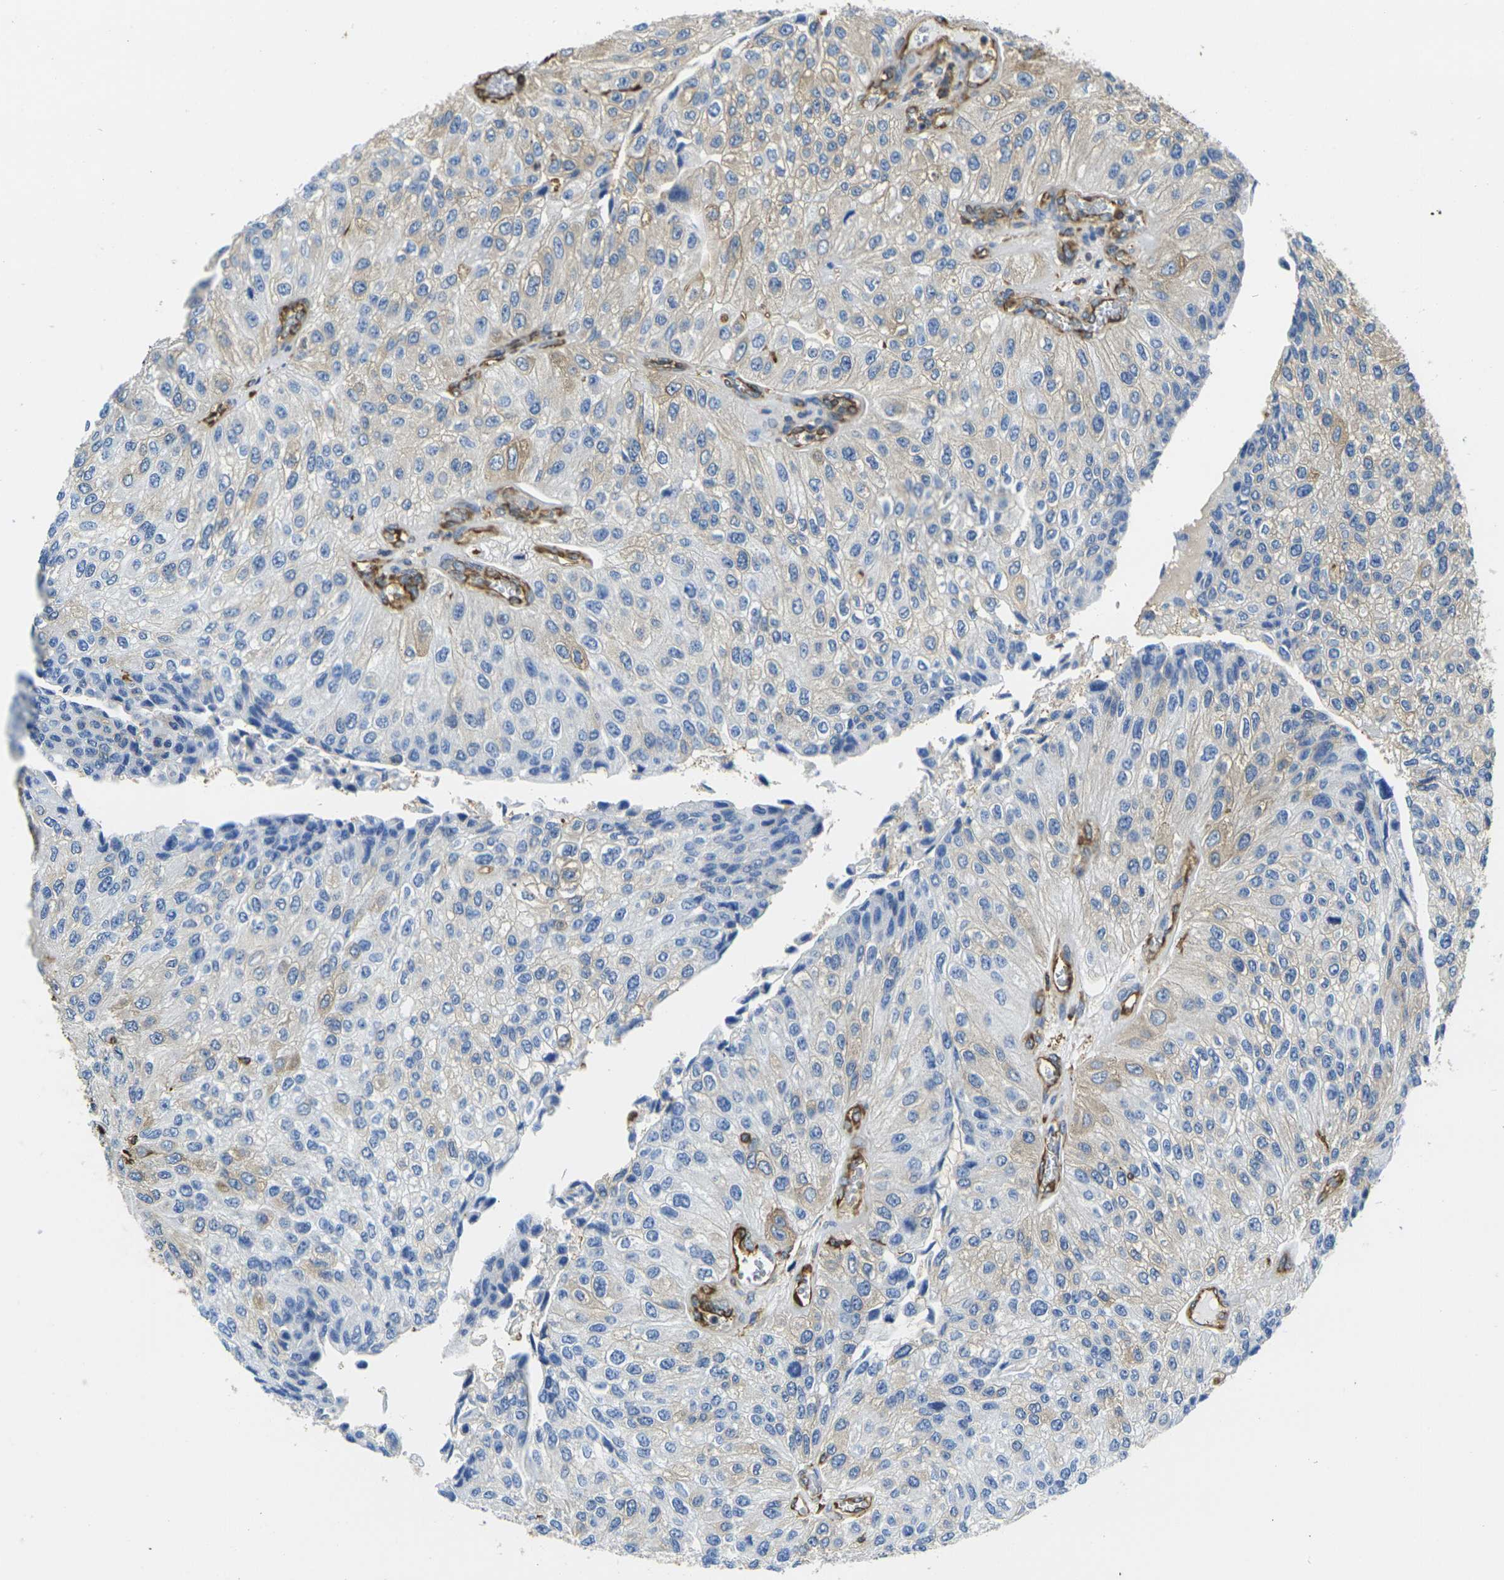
{"staining": {"intensity": "weak", "quantity": "<25%", "location": "cytoplasmic/membranous"}, "tissue": "urothelial cancer", "cell_type": "Tumor cells", "image_type": "cancer", "snomed": [{"axis": "morphology", "description": "Urothelial carcinoma, High grade"}, {"axis": "topography", "description": "Kidney"}, {"axis": "topography", "description": "Urinary bladder"}], "caption": "Urothelial cancer was stained to show a protein in brown. There is no significant expression in tumor cells.", "gene": "FAM110D", "patient": {"sex": "male", "age": 77}}